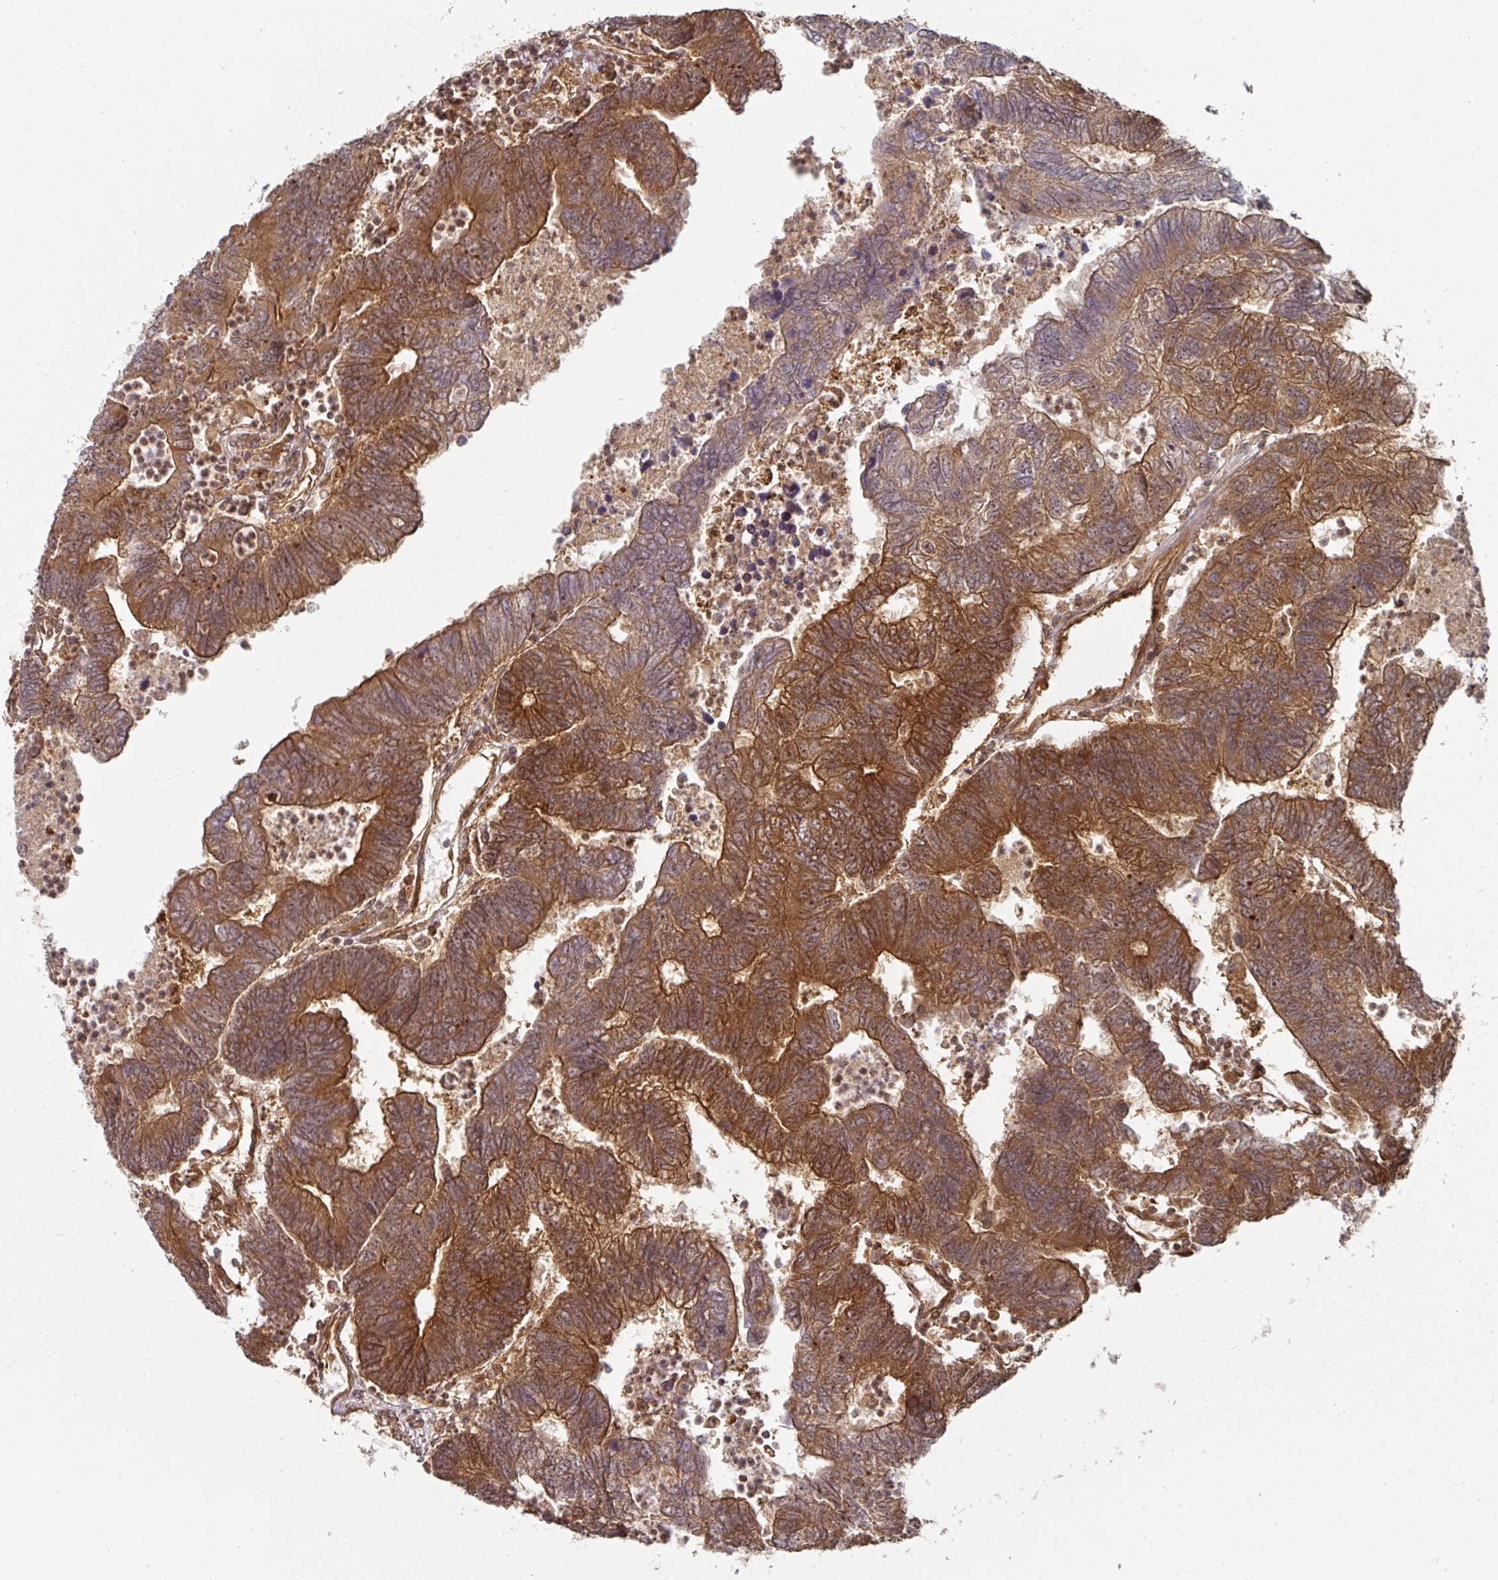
{"staining": {"intensity": "strong", "quantity": "25%-75%", "location": "cytoplasmic/membranous"}, "tissue": "colorectal cancer", "cell_type": "Tumor cells", "image_type": "cancer", "snomed": [{"axis": "morphology", "description": "Adenocarcinoma, NOS"}, {"axis": "topography", "description": "Colon"}], "caption": "The photomicrograph exhibits immunohistochemical staining of colorectal adenocarcinoma. There is strong cytoplasmic/membranous staining is seen in approximately 25%-75% of tumor cells.", "gene": "EIF4EBP2", "patient": {"sex": "female", "age": 48}}